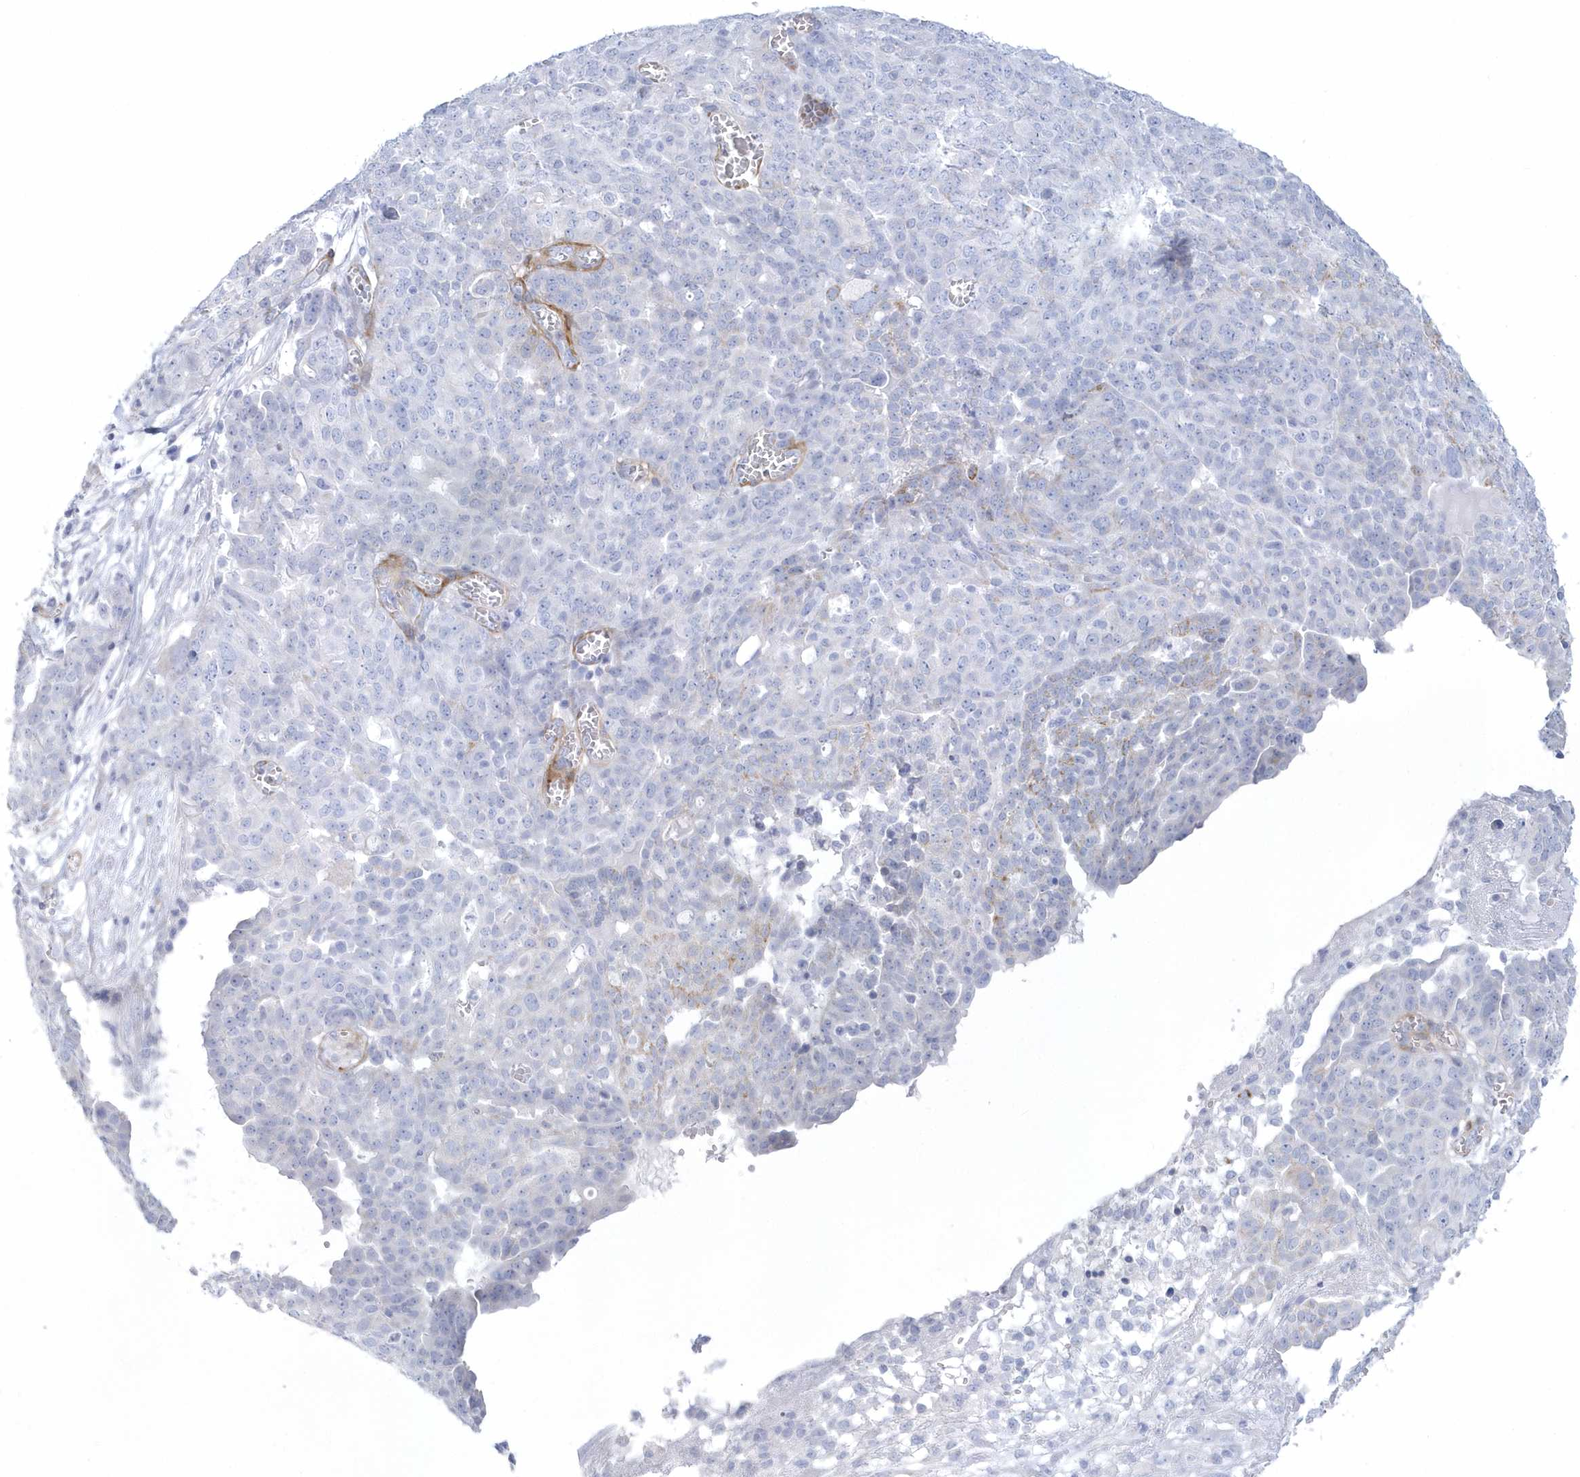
{"staining": {"intensity": "negative", "quantity": "none", "location": "none"}, "tissue": "ovarian cancer", "cell_type": "Tumor cells", "image_type": "cancer", "snomed": [{"axis": "morphology", "description": "Cystadenocarcinoma, serous, NOS"}, {"axis": "topography", "description": "Soft tissue"}, {"axis": "topography", "description": "Ovary"}], "caption": "There is no significant expression in tumor cells of ovarian cancer.", "gene": "WDR27", "patient": {"sex": "female", "age": 57}}